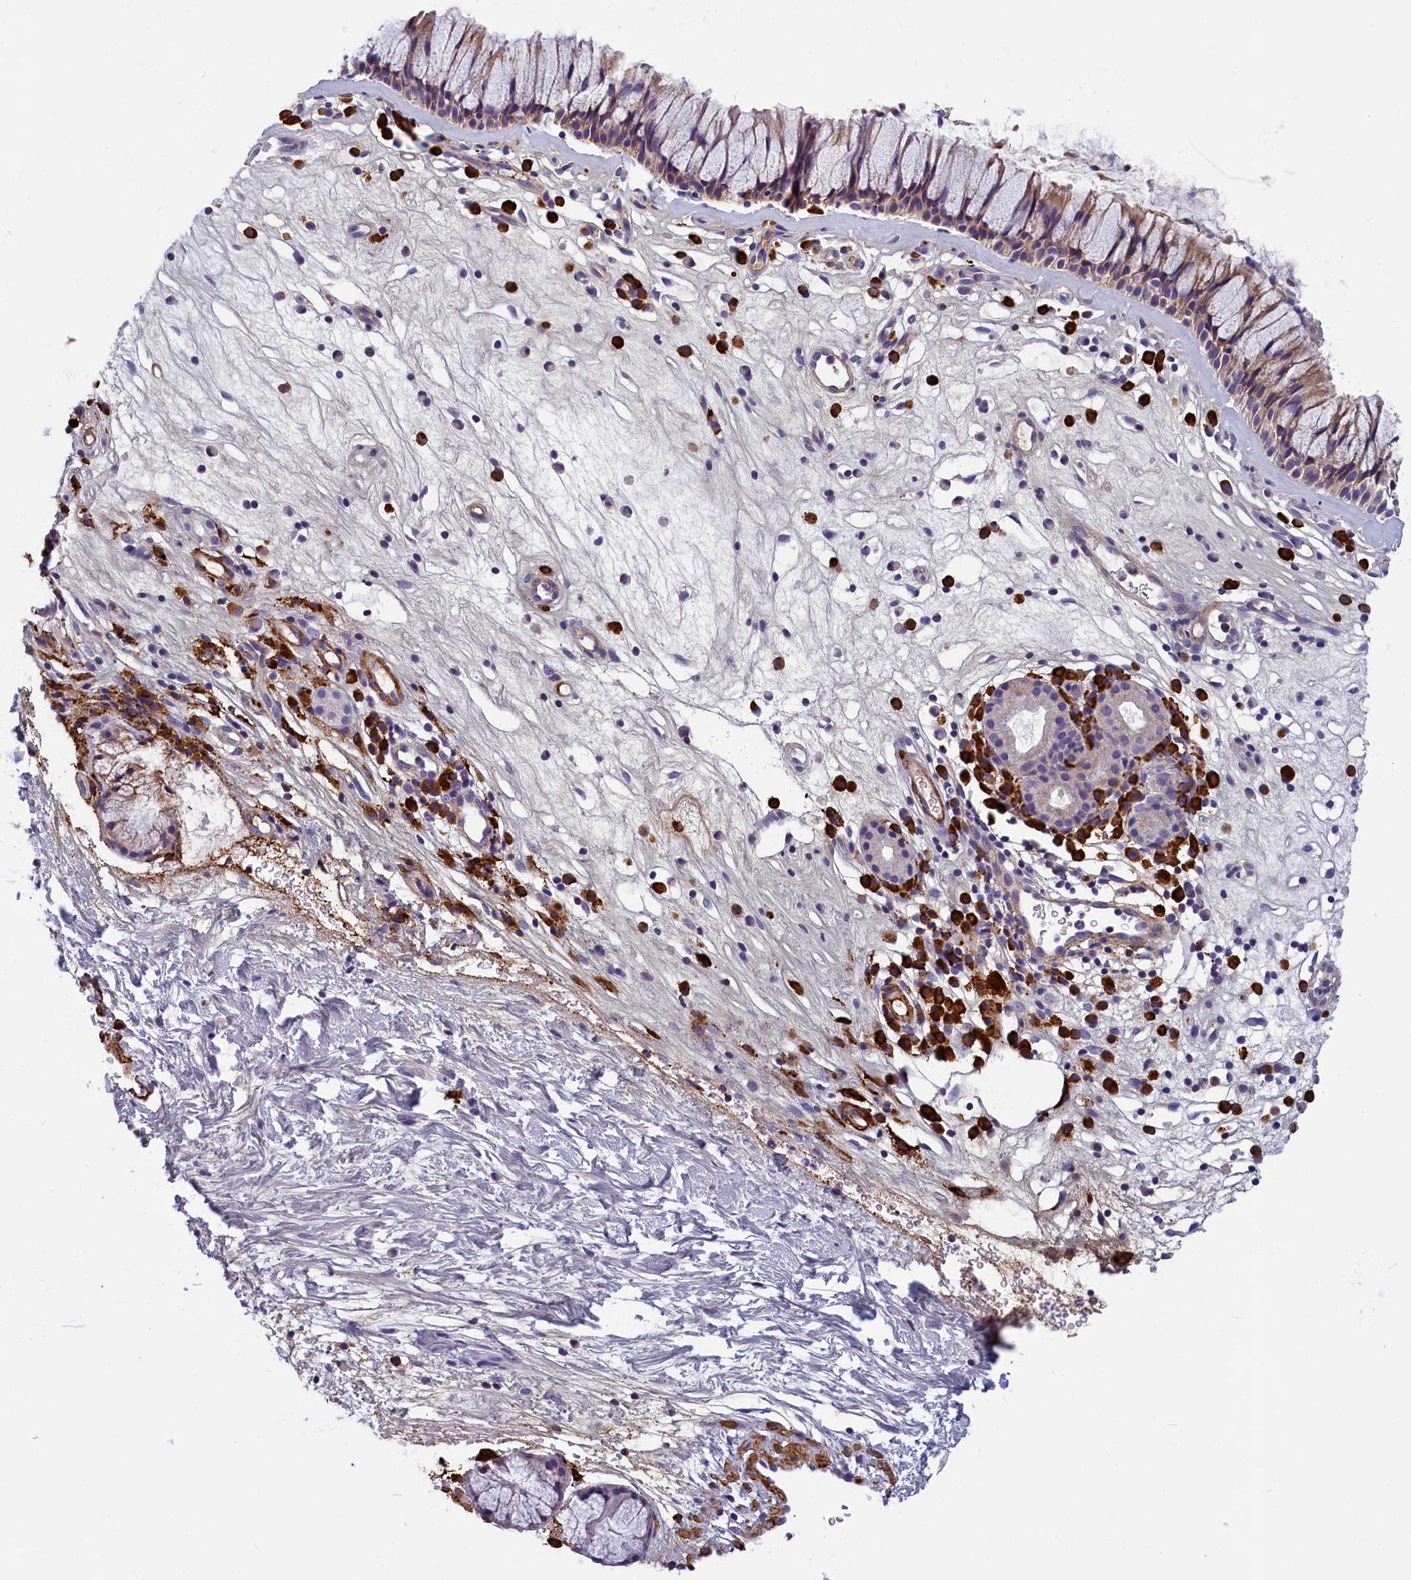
{"staining": {"intensity": "weak", "quantity": "25%-75%", "location": "cytoplasmic/membranous"}, "tissue": "nasopharynx", "cell_type": "Respiratory epithelial cells", "image_type": "normal", "snomed": [{"axis": "morphology", "description": "Normal tissue, NOS"}, {"axis": "morphology", "description": "Inflammation, NOS"}, {"axis": "morphology", "description": "Malignant melanoma, Metastatic site"}, {"axis": "topography", "description": "Nasopharynx"}], "caption": "Nasopharynx was stained to show a protein in brown. There is low levels of weak cytoplasmic/membranous staining in approximately 25%-75% of respiratory epithelial cells. (DAB (3,3'-diaminobenzidine) IHC with brightfield microscopy, high magnification).", "gene": "BCL2L13", "patient": {"sex": "male", "age": 70}}